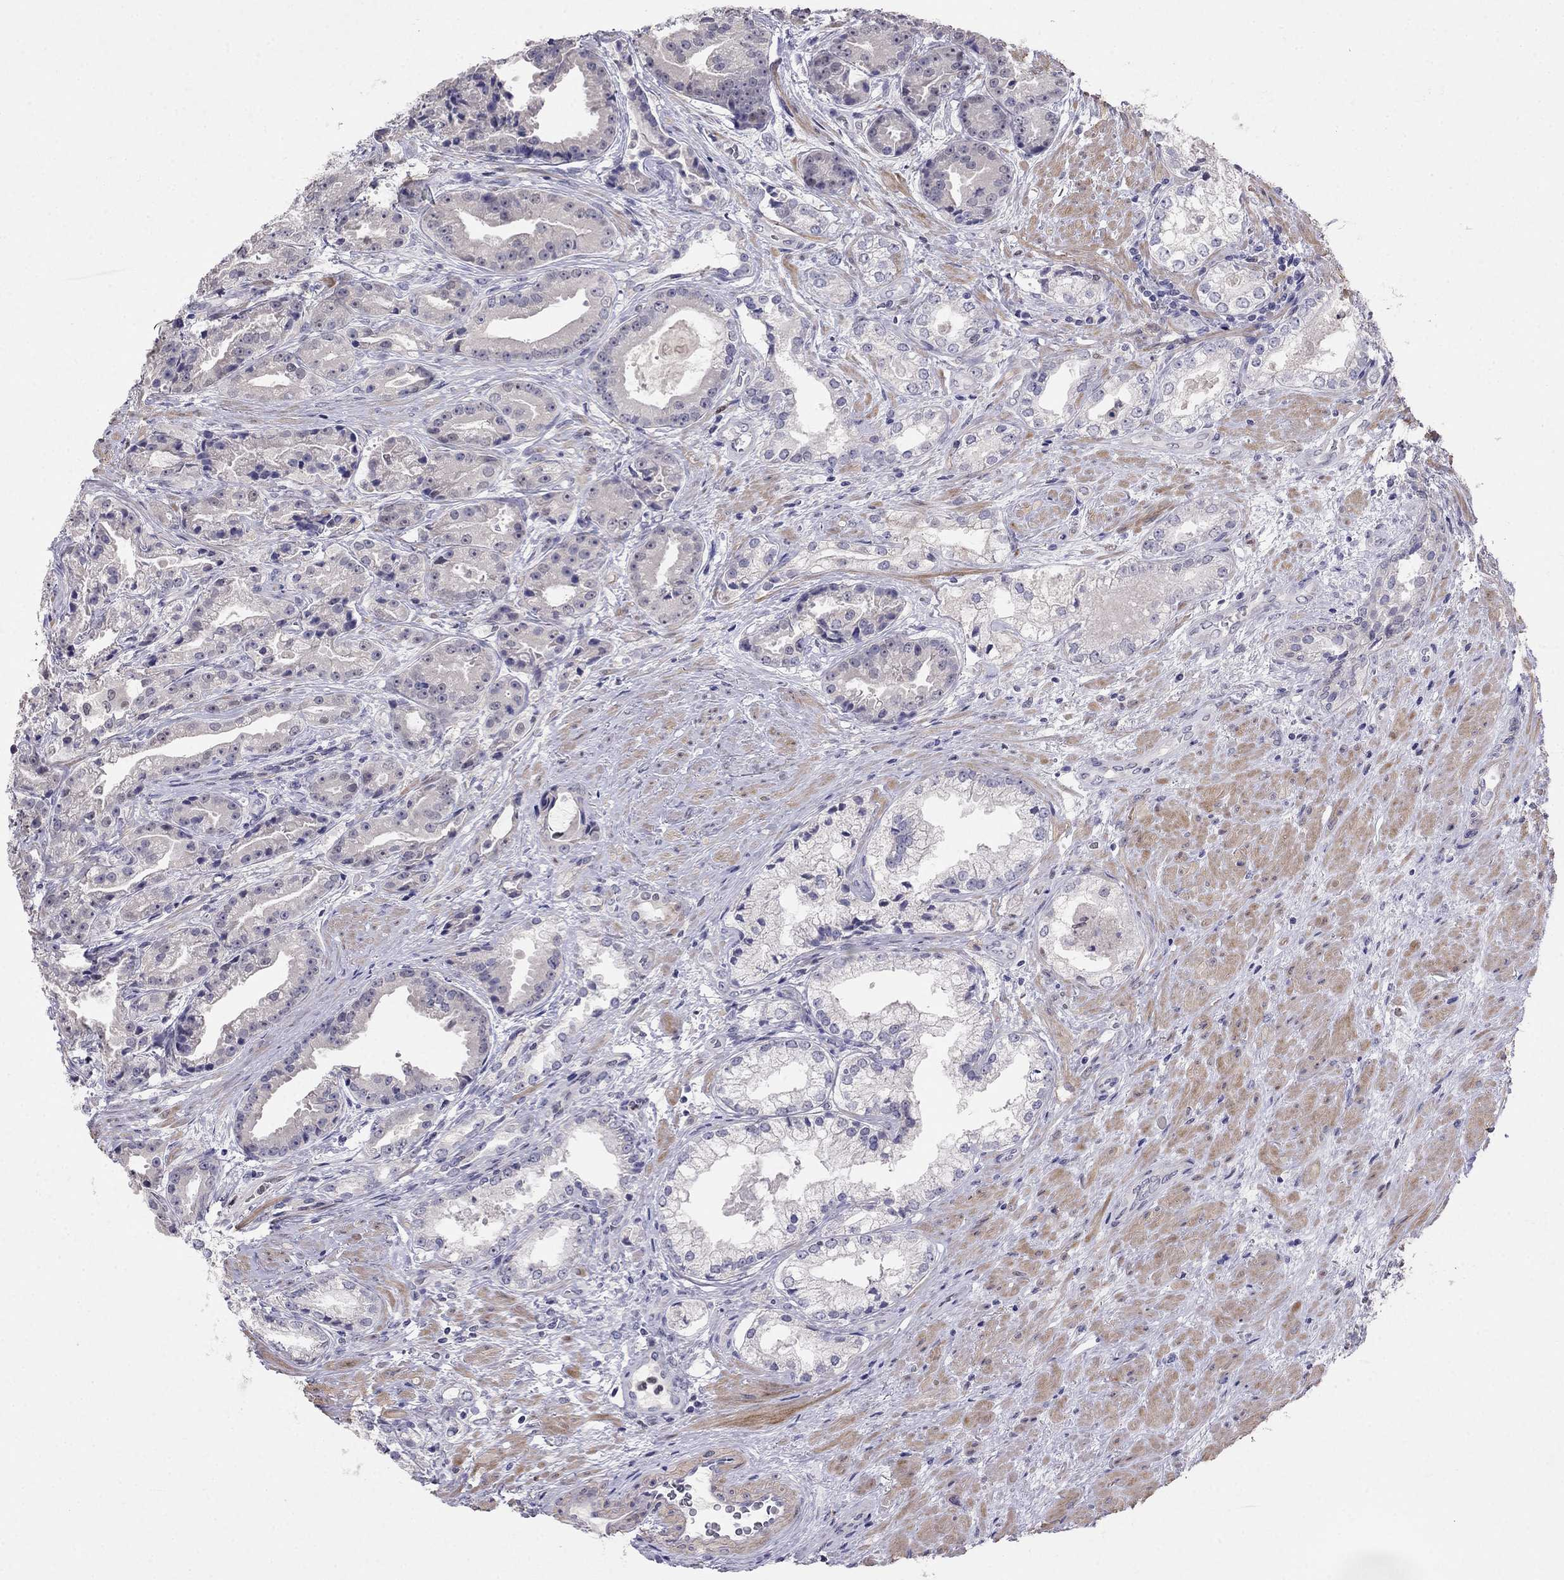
{"staining": {"intensity": "negative", "quantity": "none", "location": "none"}, "tissue": "prostate cancer", "cell_type": "Tumor cells", "image_type": "cancer", "snomed": [{"axis": "morphology", "description": "Adenocarcinoma, NOS"}, {"axis": "morphology", "description": "Adenocarcinoma, High grade"}, {"axis": "topography", "description": "Prostate"}], "caption": "There is no significant staining in tumor cells of prostate cancer (adenocarcinoma (high-grade)). Brightfield microscopy of IHC stained with DAB (3,3'-diaminobenzidine) (brown) and hematoxylin (blue), captured at high magnification.", "gene": "LRRC39", "patient": {"sex": "male", "age": 64}}